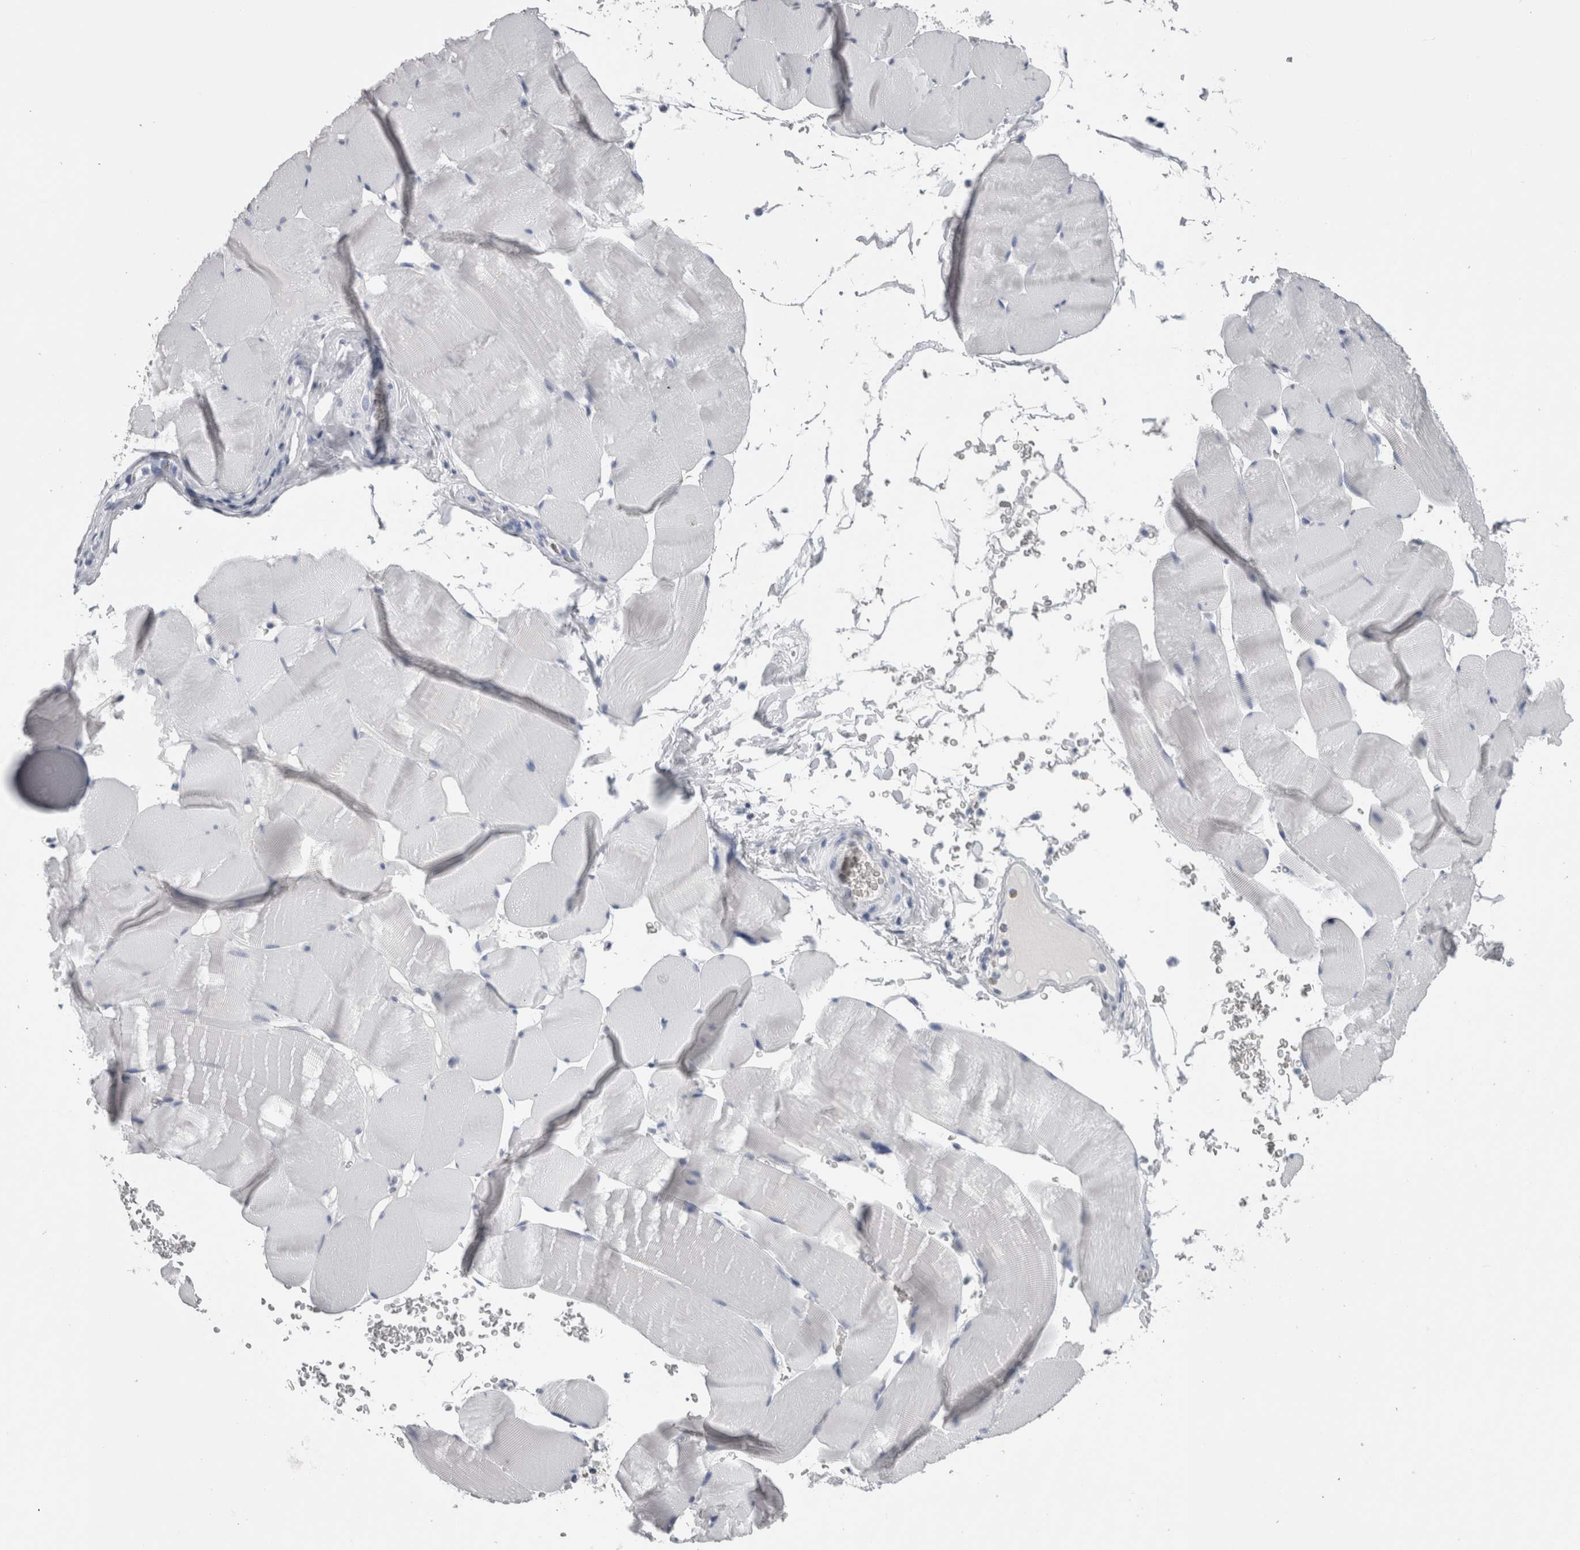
{"staining": {"intensity": "negative", "quantity": "none", "location": "none"}, "tissue": "skeletal muscle", "cell_type": "Myocytes", "image_type": "normal", "snomed": [{"axis": "morphology", "description": "Normal tissue, NOS"}, {"axis": "topography", "description": "Skeletal muscle"}], "caption": "Myocytes are negative for protein expression in benign human skeletal muscle. The staining is performed using DAB (3,3'-diaminobenzidine) brown chromogen with nuclei counter-stained in using hematoxylin.", "gene": "CA8", "patient": {"sex": "male", "age": 62}}